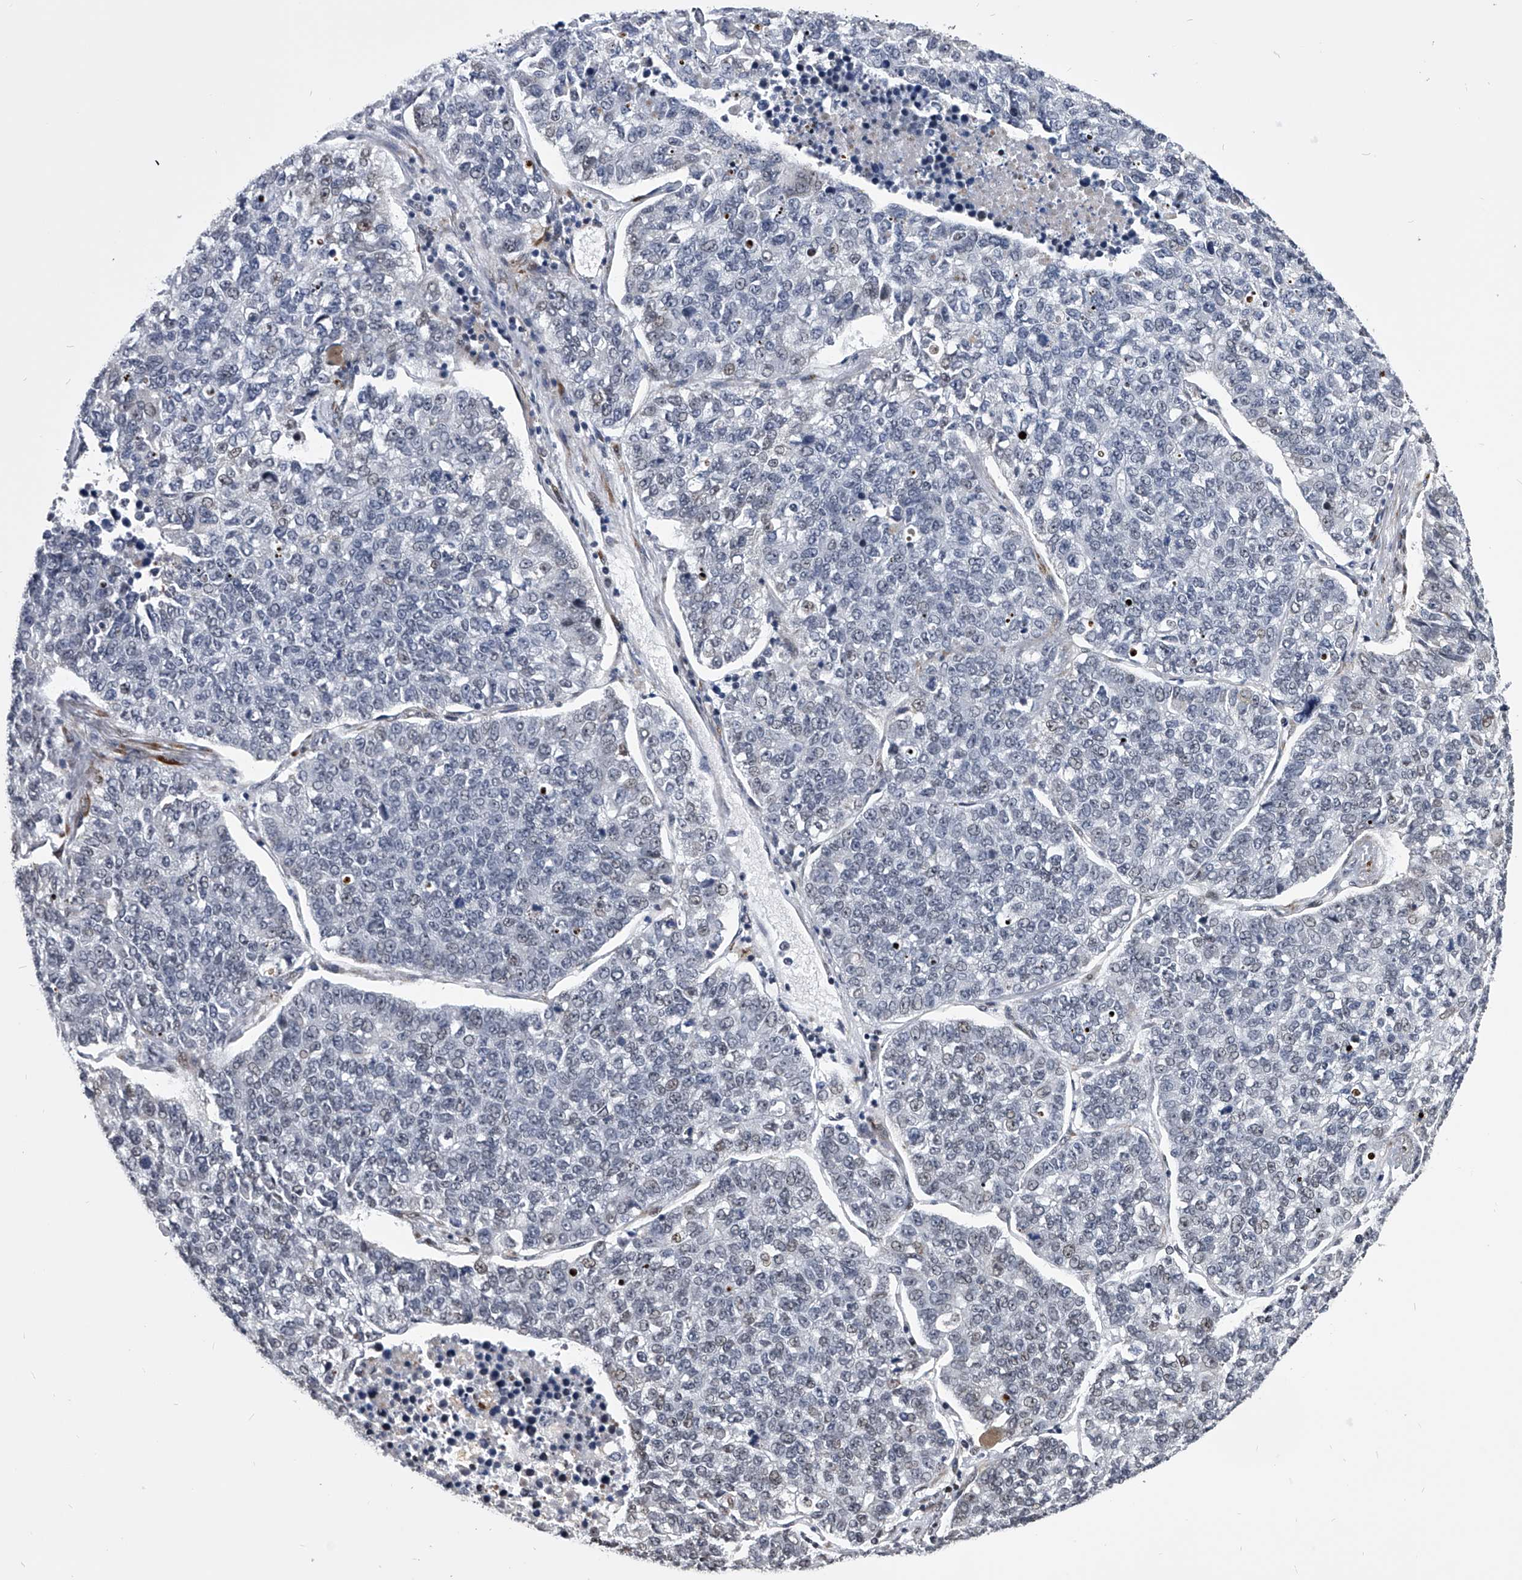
{"staining": {"intensity": "negative", "quantity": "none", "location": "none"}, "tissue": "lung cancer", "cell_type": "Tumor cells", "image_type": "cancer", "snomed": [{"axis": "morphology", "description": "Adenocarcinoma, NOS"}, {"axis": "topography", "description": "Lung"}], "caption": "DAB (3,3'-diaminobenzidine) immunohistochemical staining of human lung adenocarcinoma displays no significant expression in tumor cells.", "gene": "CMTR1", "patient": {"sex": "male", "age": 49}}